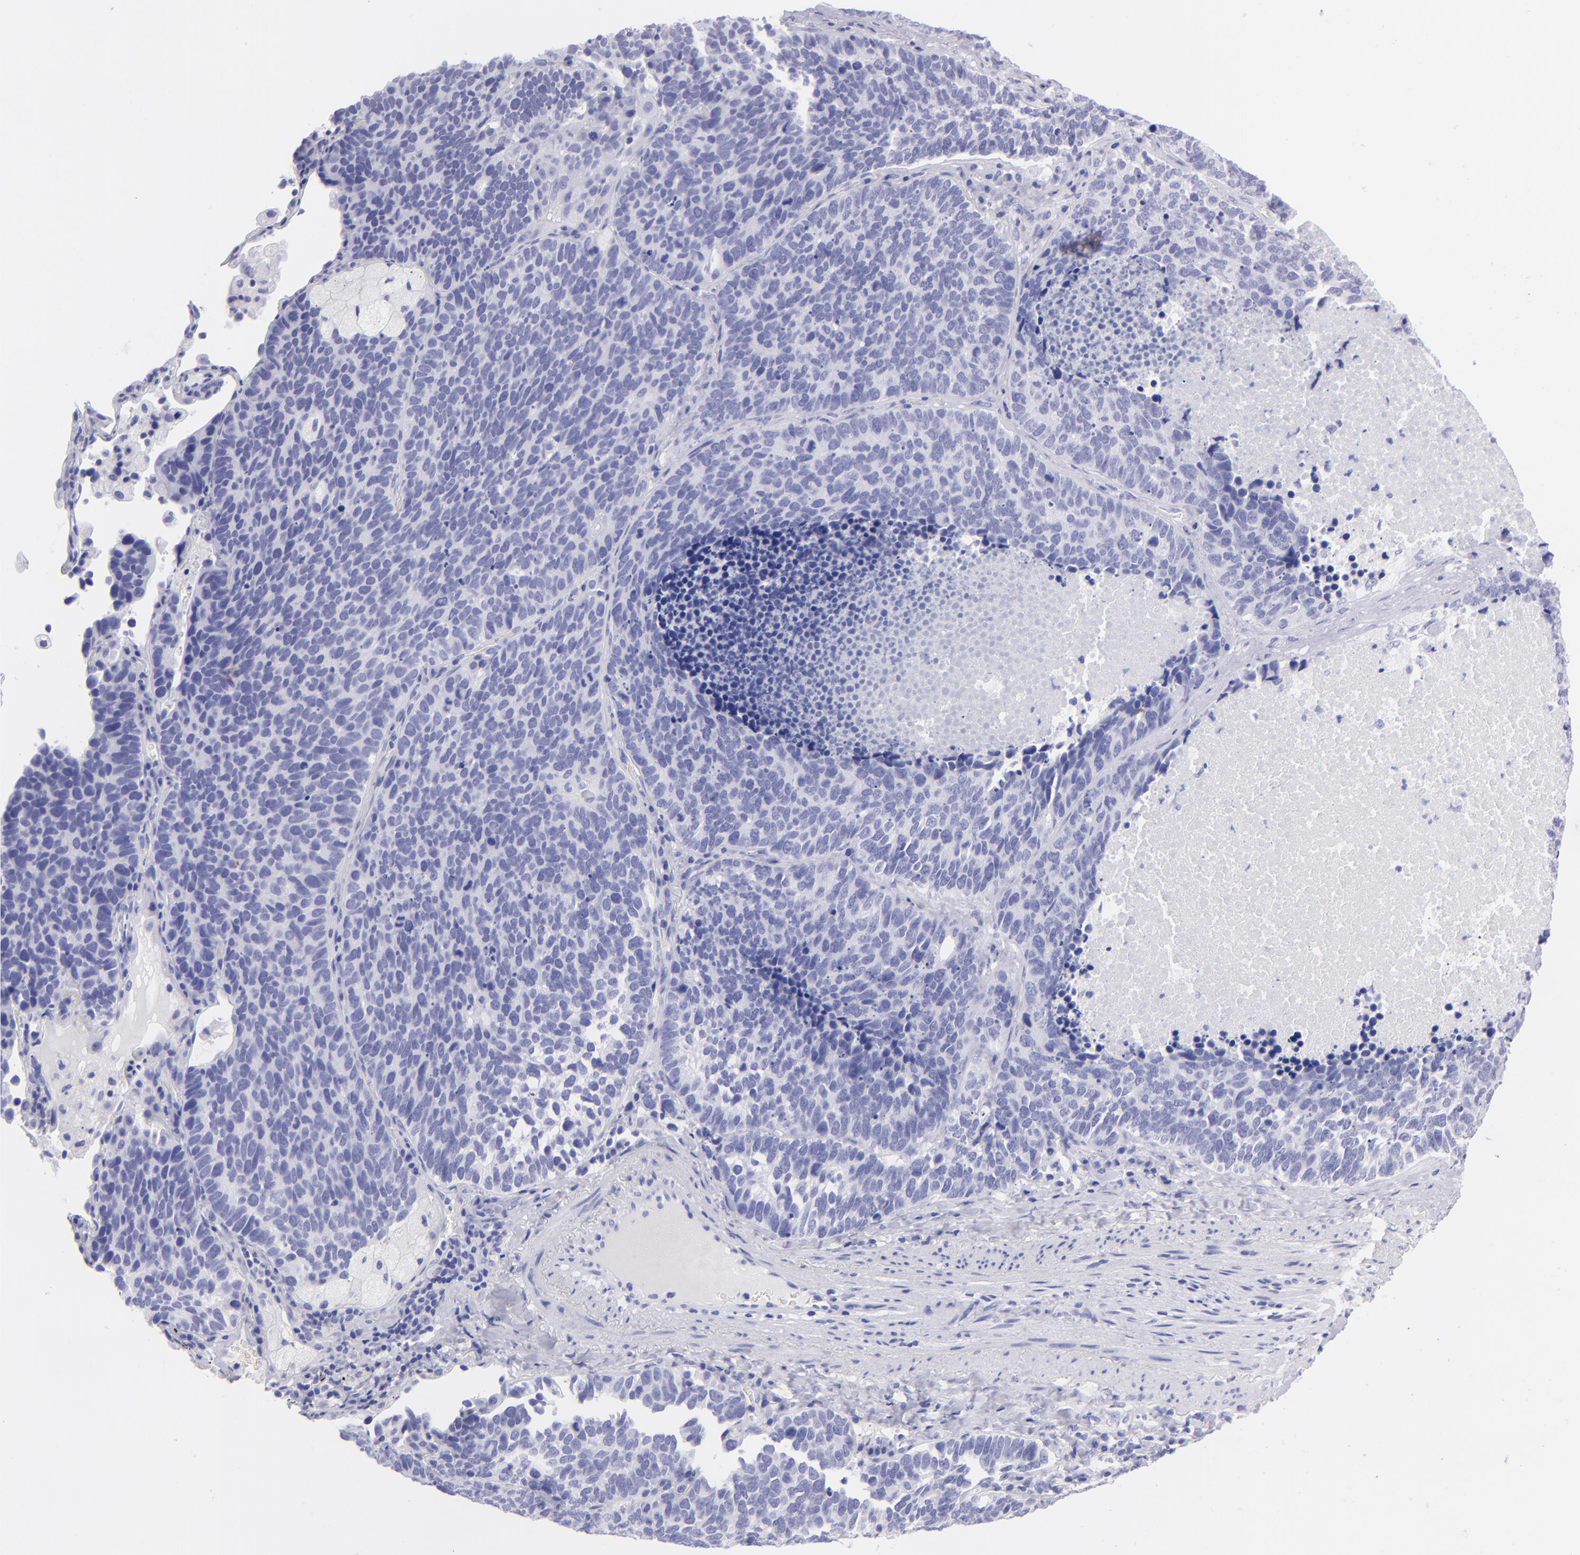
{"staining": {"intensity": "negative", "quantity": "none", "location": "none"}, "tissue": "lung cancer", "cell_type": "Tumor cells", "image_type": "cancer", "snomed": [{"axis": "morphology", "description": "Neoplasm, malignant, NOS"}, {"axis": "topography", "description": "Lung"}], "caption": "This histopathology image is of lung cancer stained with immunohistochemistry (IHC) to label a protein in brown with the nuclei are counter-stained blue. There is no positivity in tumor cells. Brightfield microscopy of immunohistochemistry (IHC) stained with DAB (3,3'-diaminobenzidine) (brown) and hematoxylin (blue), captured at high magnification.", "gene": "SLC1A3", "patient": {"sex": "female", "age": 75}}